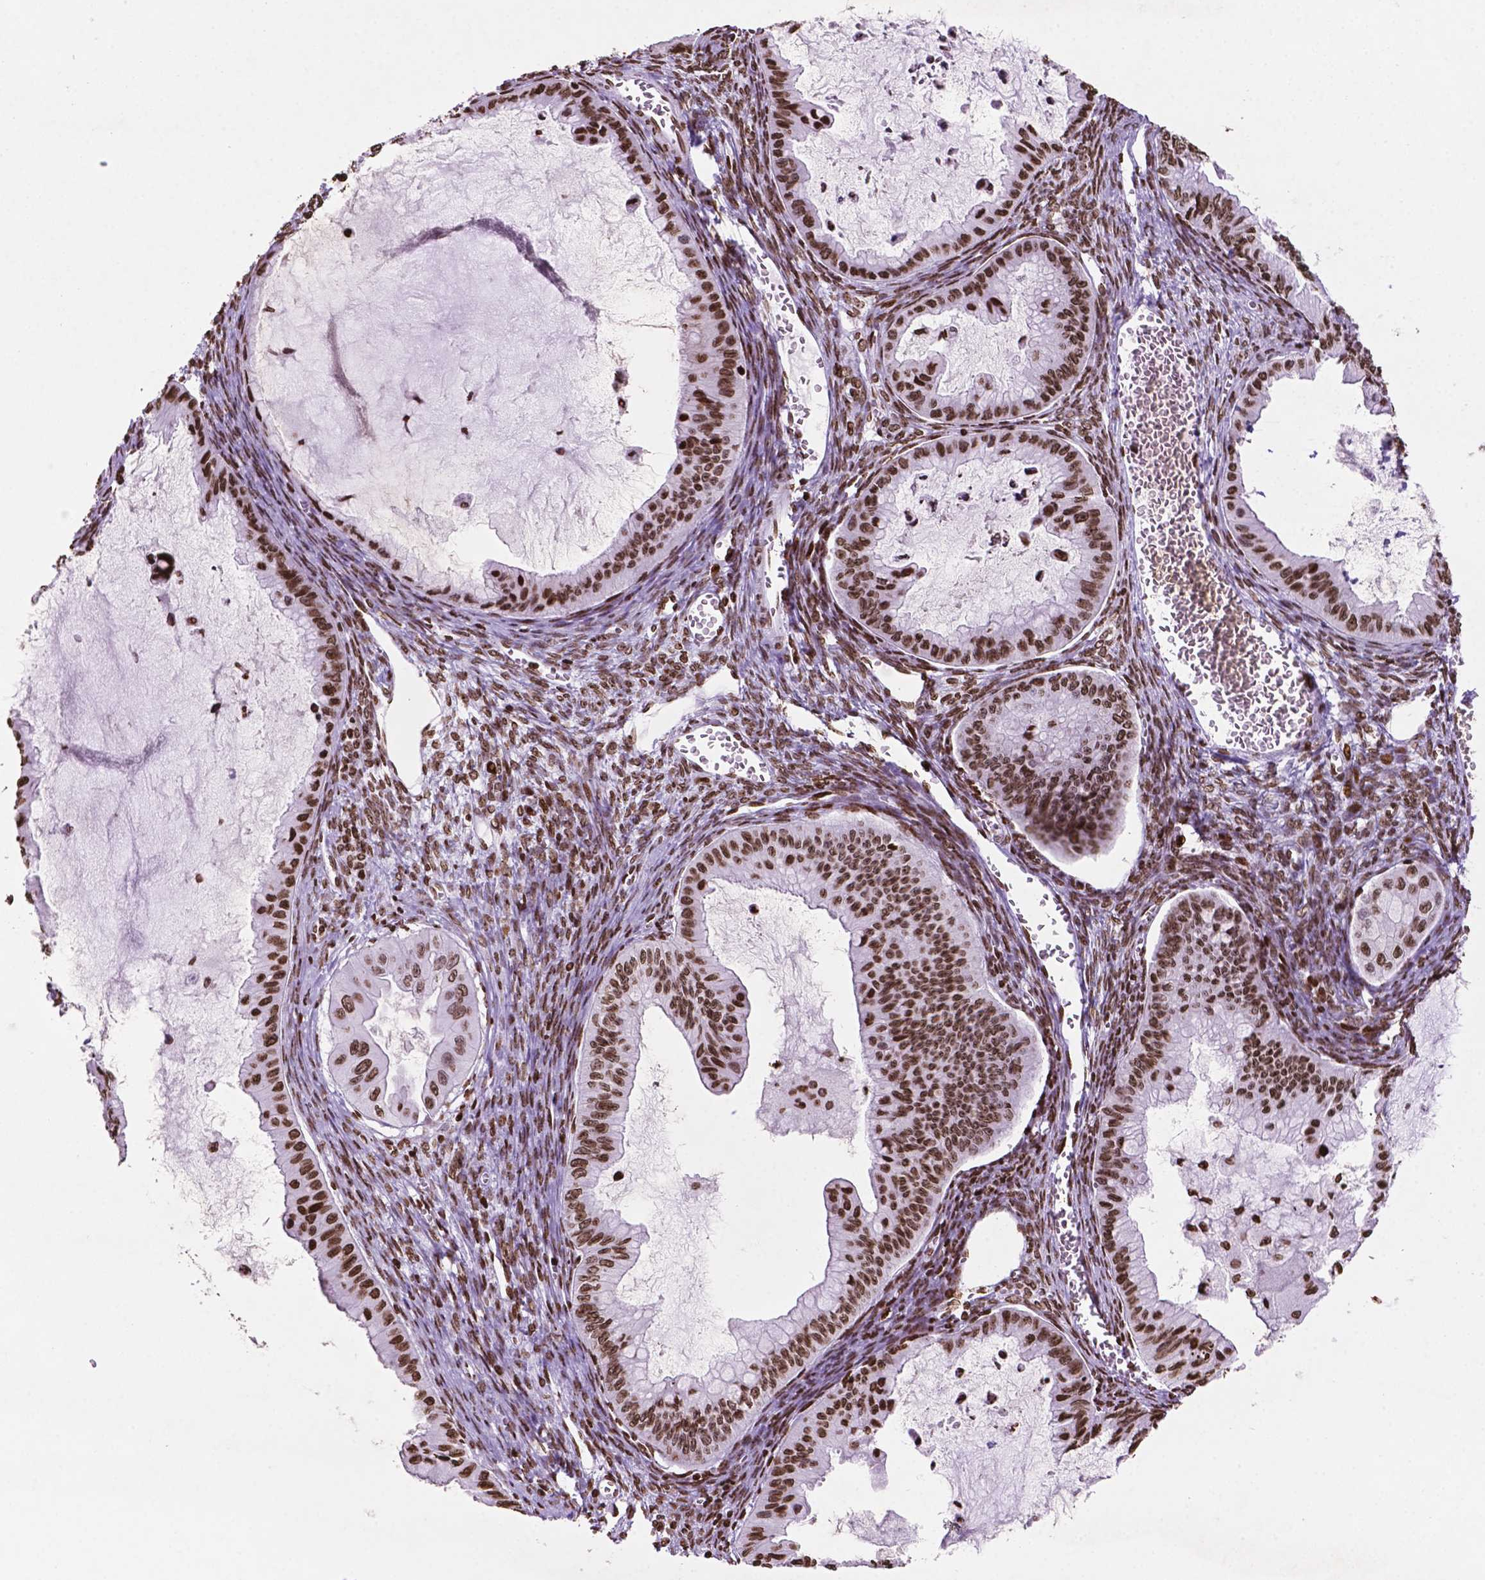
{"staining": {"intensity": "moderate", "quantity": ">75%", "location": "nuclear"}, "tissue": "ovarian cancer", "cell_type": "Tumor cells", "image_type": "cancer", "snomed": [{"axis": "morphology", "description": "Cystadenocarcinoma, mucinous, NOS"}, {"axis": "topography", "description": "Ovary"}], "caption": "Immunohistochemical staining of ovarian mucinous cystadenocarcinoma displays medium levels of moderate nuclear protein expression in about >75% of tumor cells.", "gene": "TMEM250", "patient": {"sex": "female", "age": 72}}